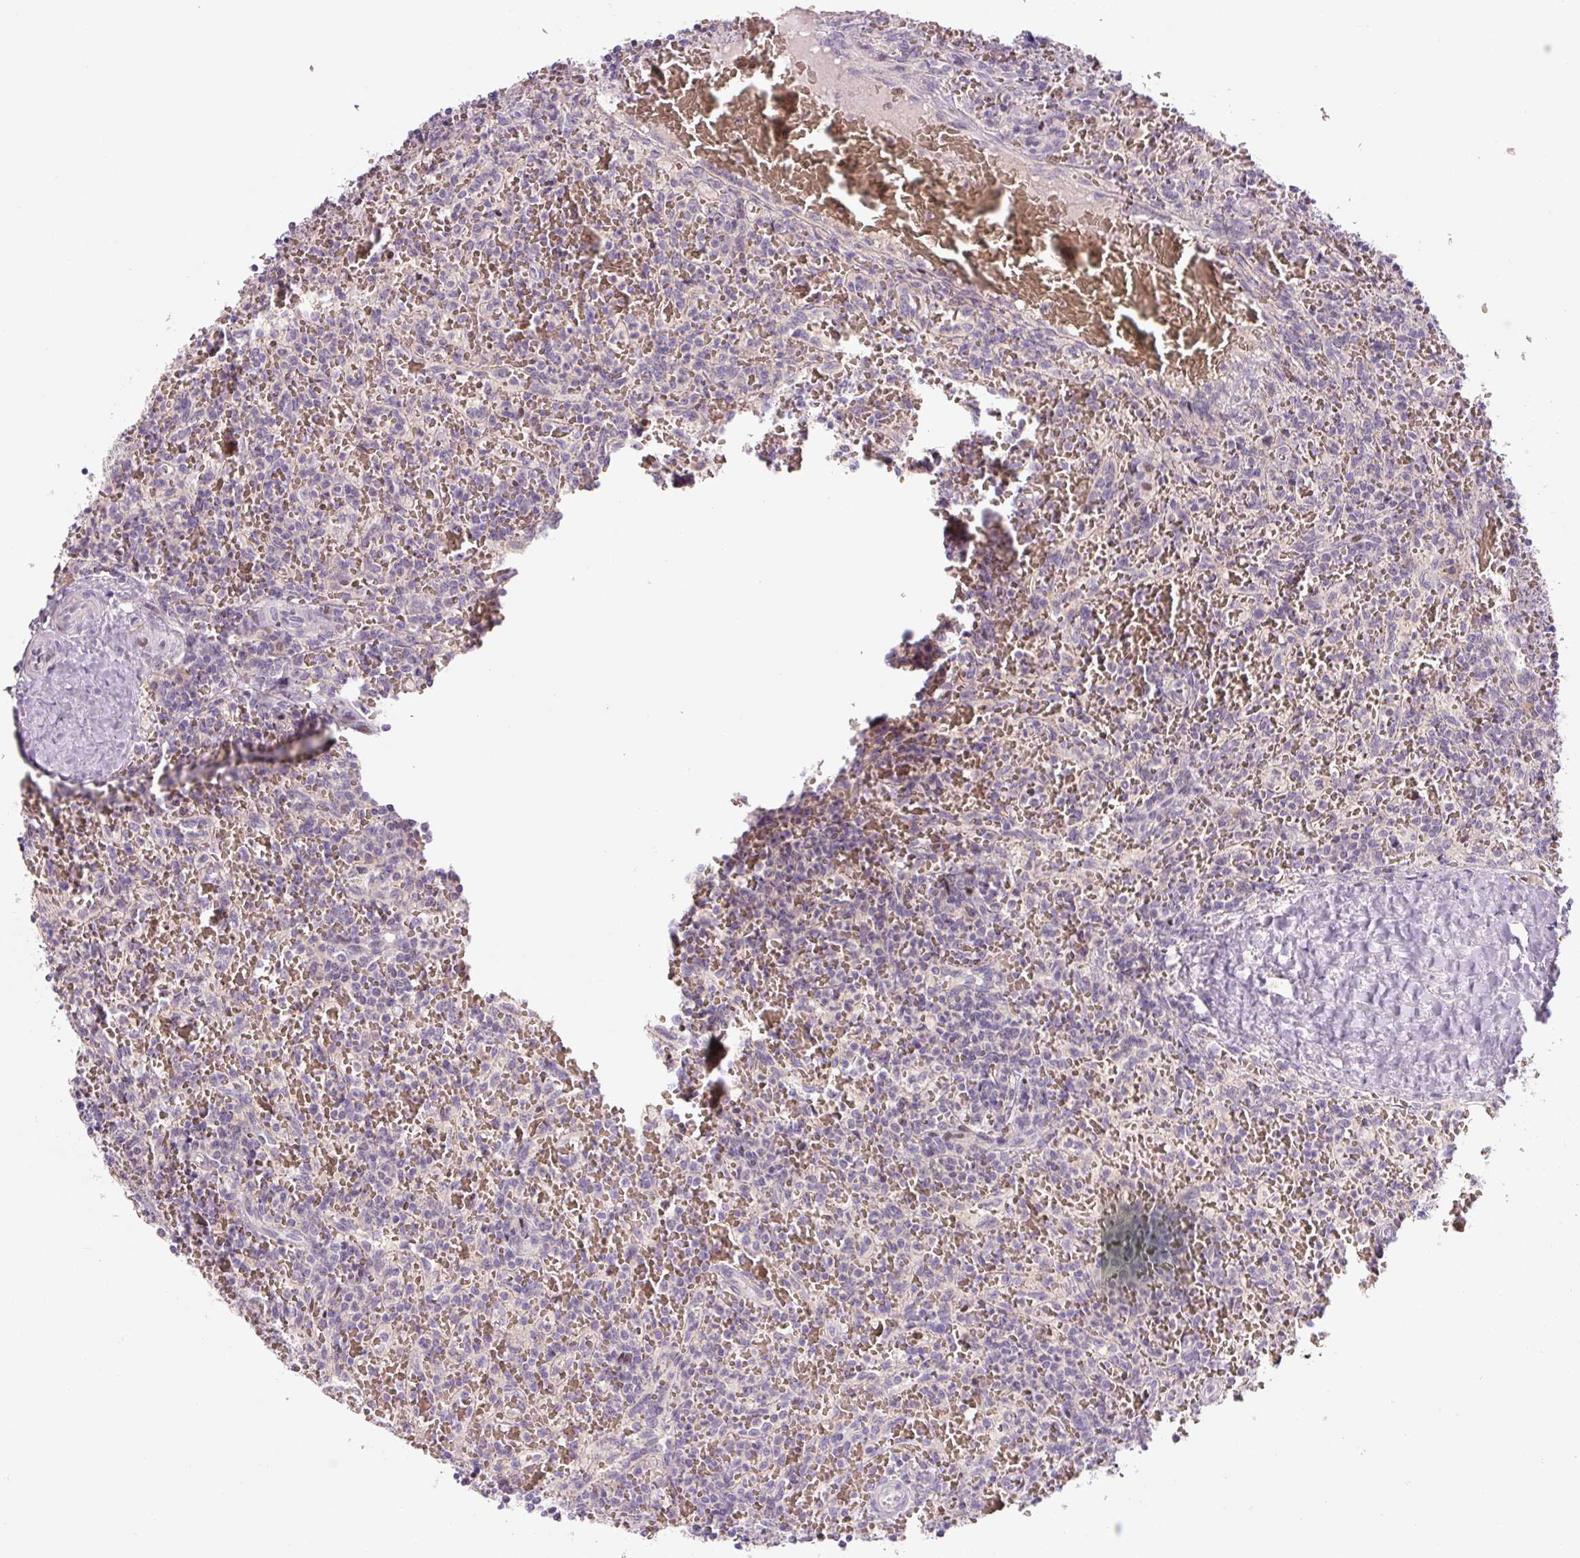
{"staining": {"intensity": "negative", "quantity": "none", "location": "none"}, "tissue": "lymphoma", "cell_type": "Tumor cells", "image_type": "cancer", "snomed": [{"axis": "morphology", "description": "Malignant lymphoma, non-Hodgkin's type, Low grade"}, {"axis": "topography", "description": "Spleen"}], "caption": "This is a image of immunohistochemistry (IHC) staining of low-grade malignant lymphoma, non-Hodgkin's type, which shows no expression in tumor cells.", "gene": "YIF1B", "patient": {"sex": "female", "age": 64}}